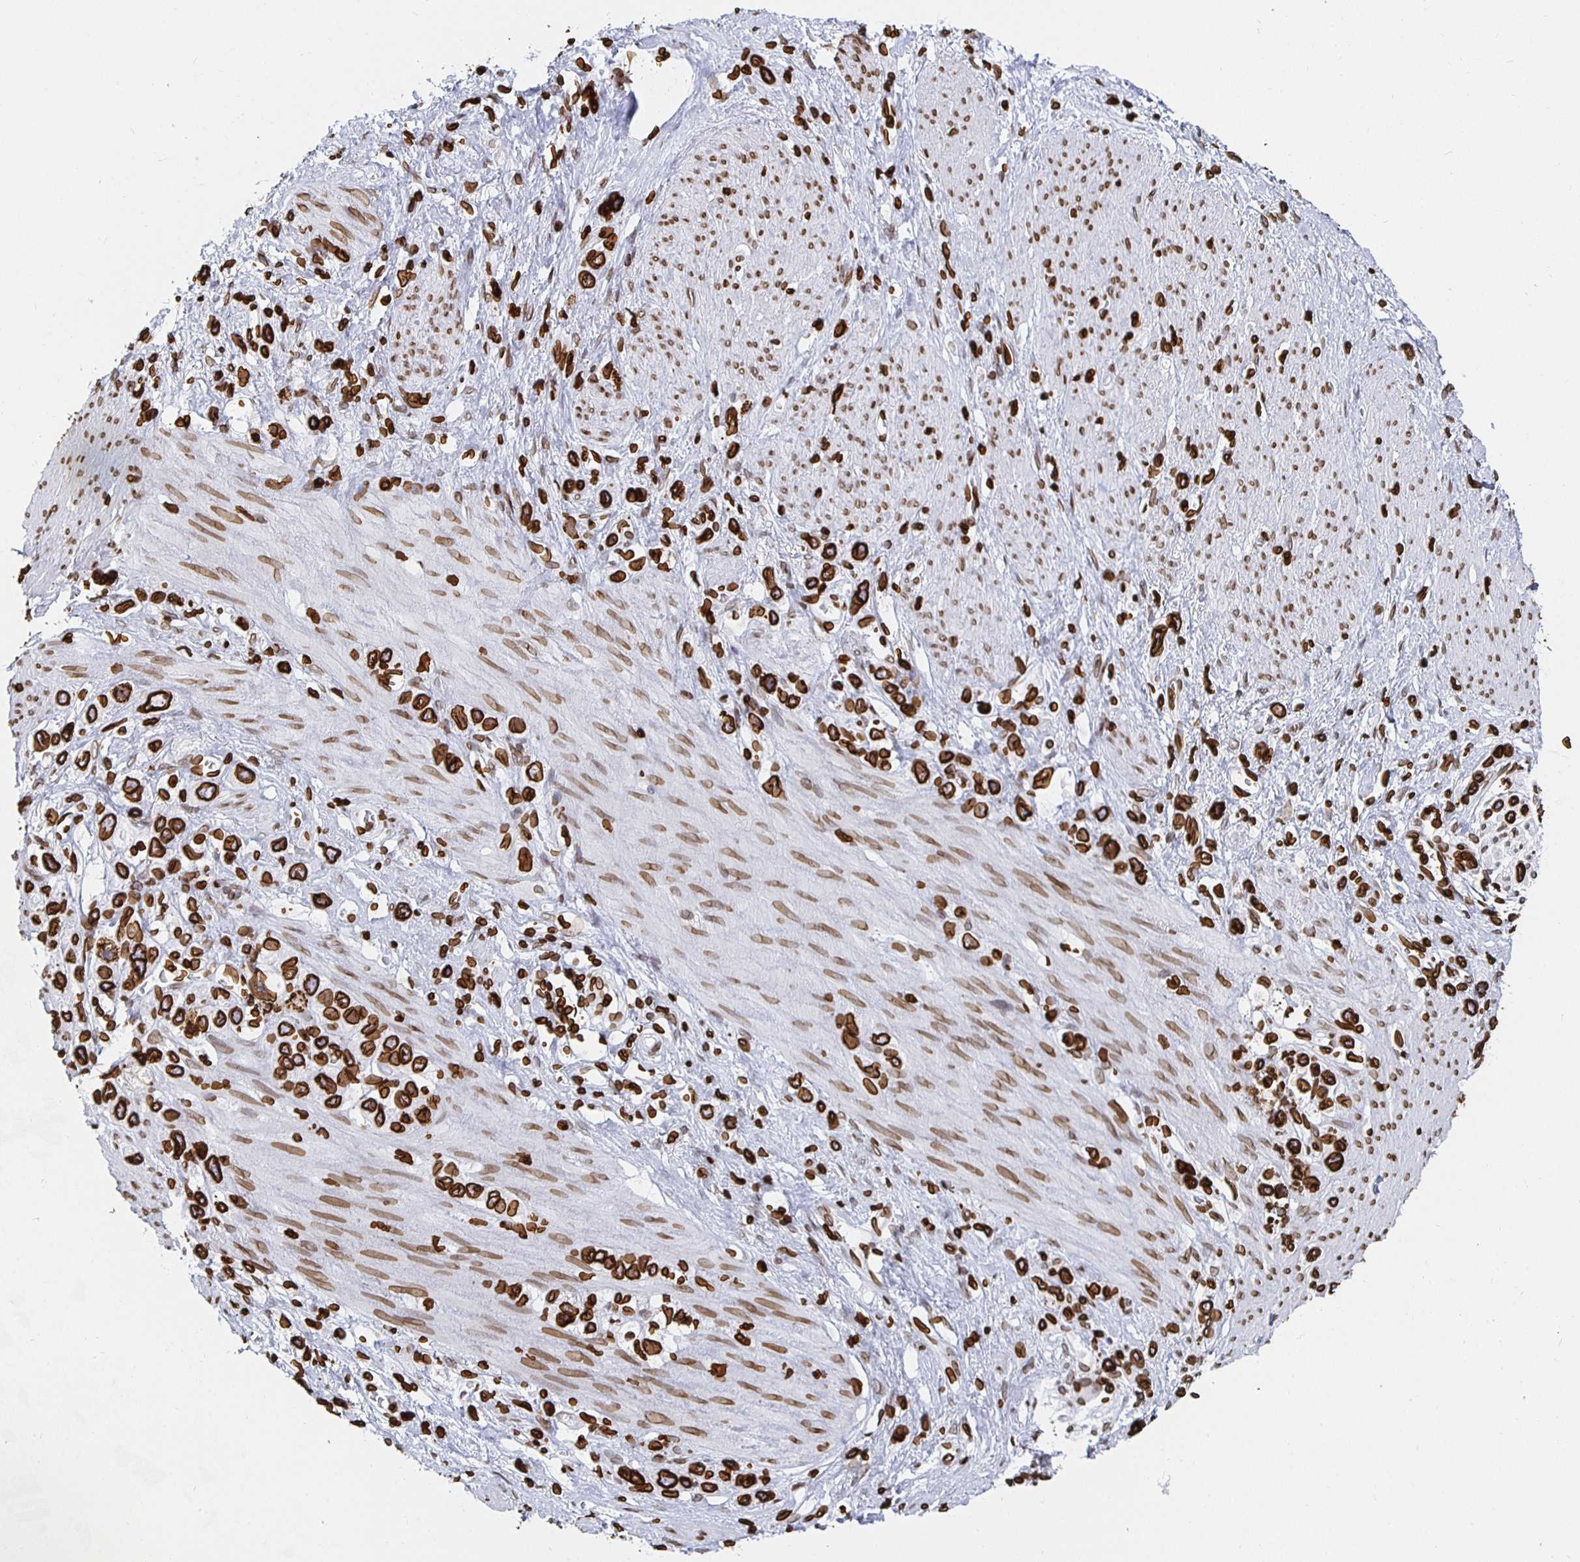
{"staining": {"intensity": "strong", "quantity": ">75%", "location": "cytoplasmic/membranous,nuclear"}, "tissue": "stomach cancer", "cell_type": "Tumor cells", "image_type": "cancer", "snomed": [{"axis": "morphology", "description": "Adenocarcinoma, NOS"}, {"axis": "topography", "description": "Stomach"}], "caption": "The photomicrograph reveals a brown stain indicating the presence of a protein in the cytoplasmic/membranous and nuclear of tumor cells in adenocarcinoma (stomach).", "gene": "LMNB1", "patient": {"sex": "female", "age": 65}}